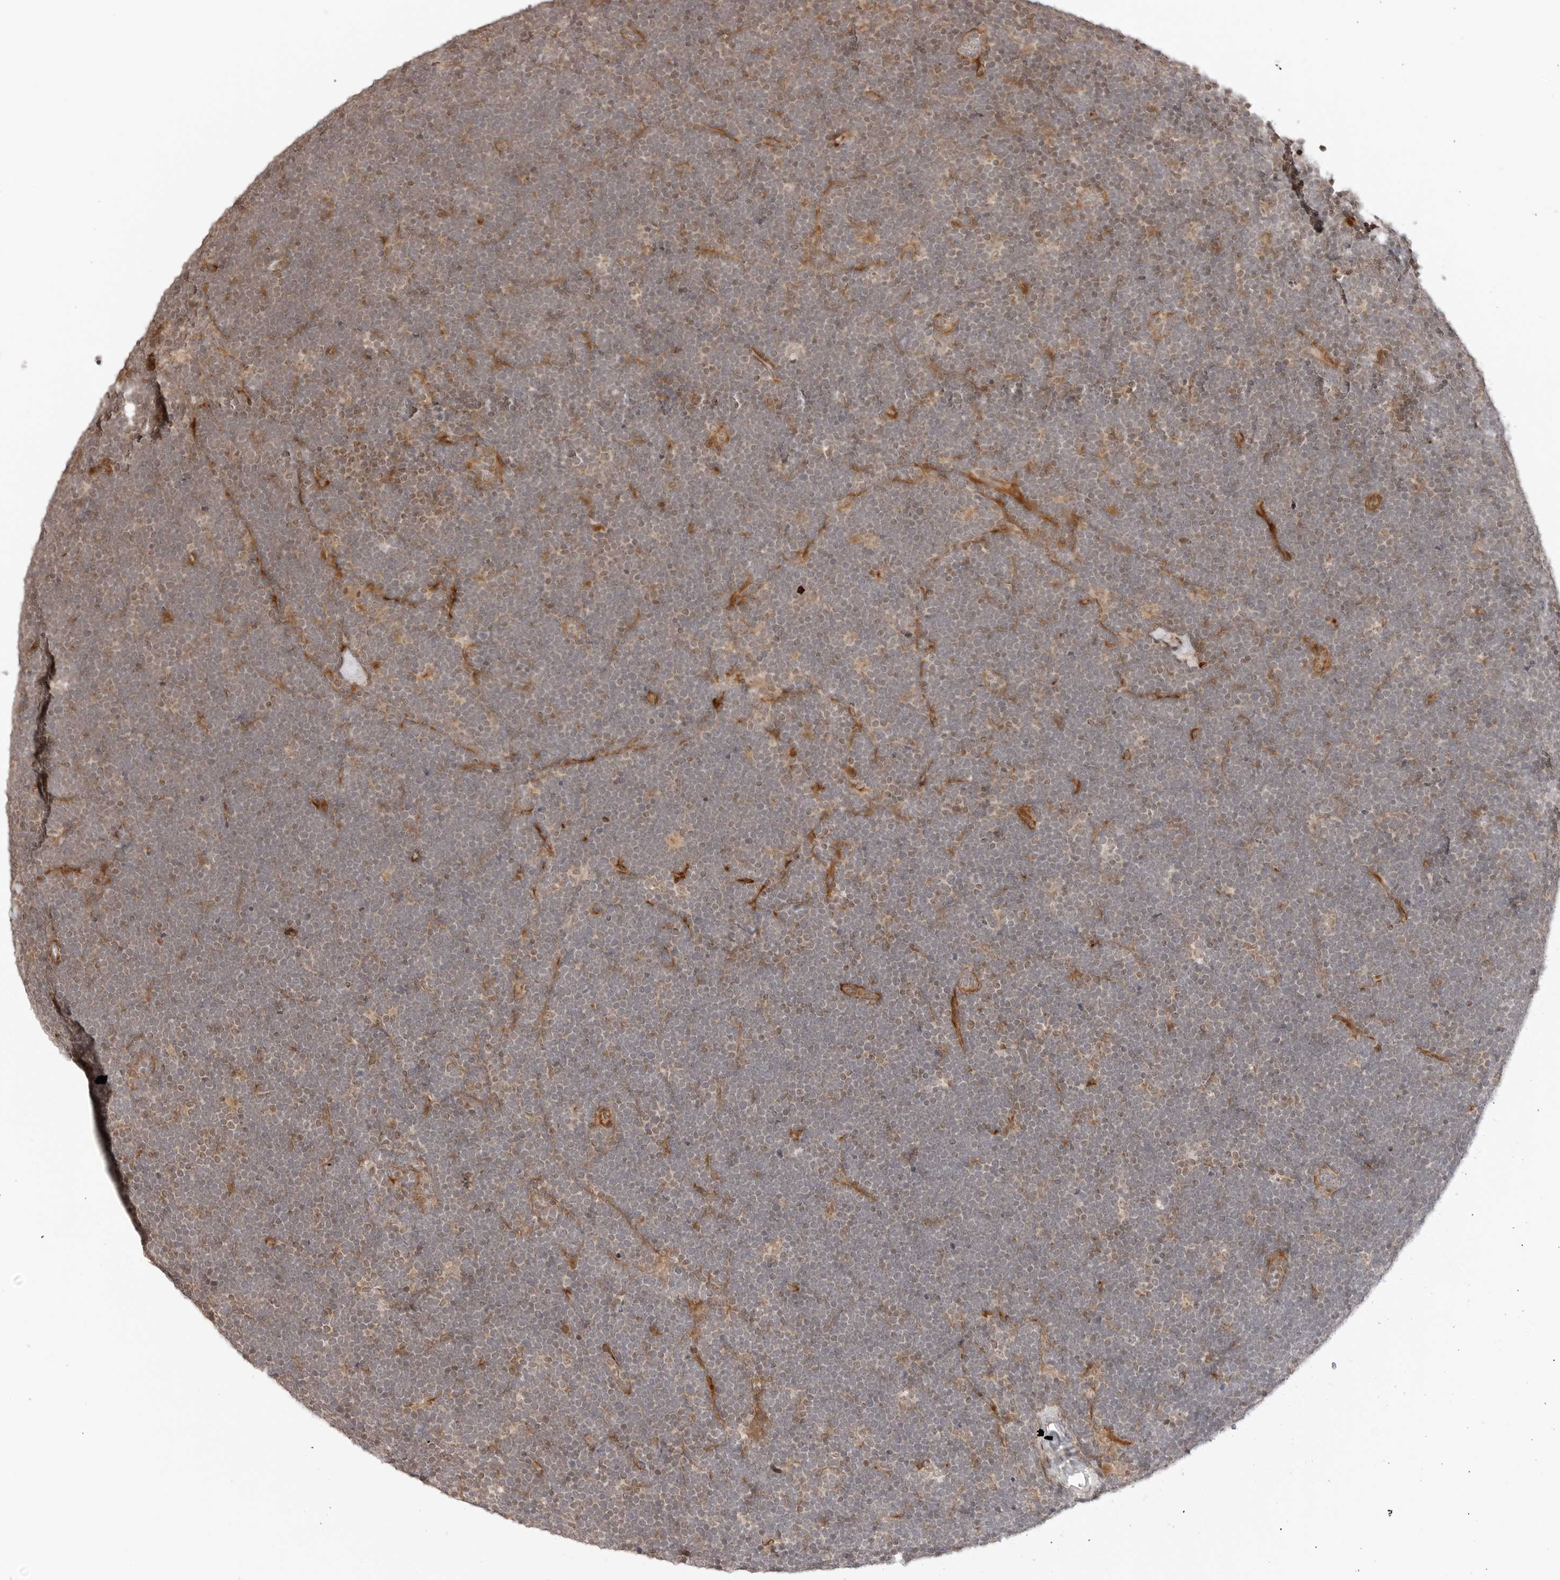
{"staining": {"intensity": "negative", "quantity": "none", "location": "none"}, "tissue": "lymphoma", "cell_type": "Tumor cells", "image_type": "cancer", "snomed": [{"axis": "morphology", "description": "Malignant lymphoma, non-Hodgkin's type, High grade"}, {"axis": "topography", "description": "Lymph node"}], "caption": "The image shows no significant staining in tumor cells of malignant lymphoma, non-Hodgkin's type (high-grade).", "gene": "GEM", "patient": {"sex": "male", "age": 13}}